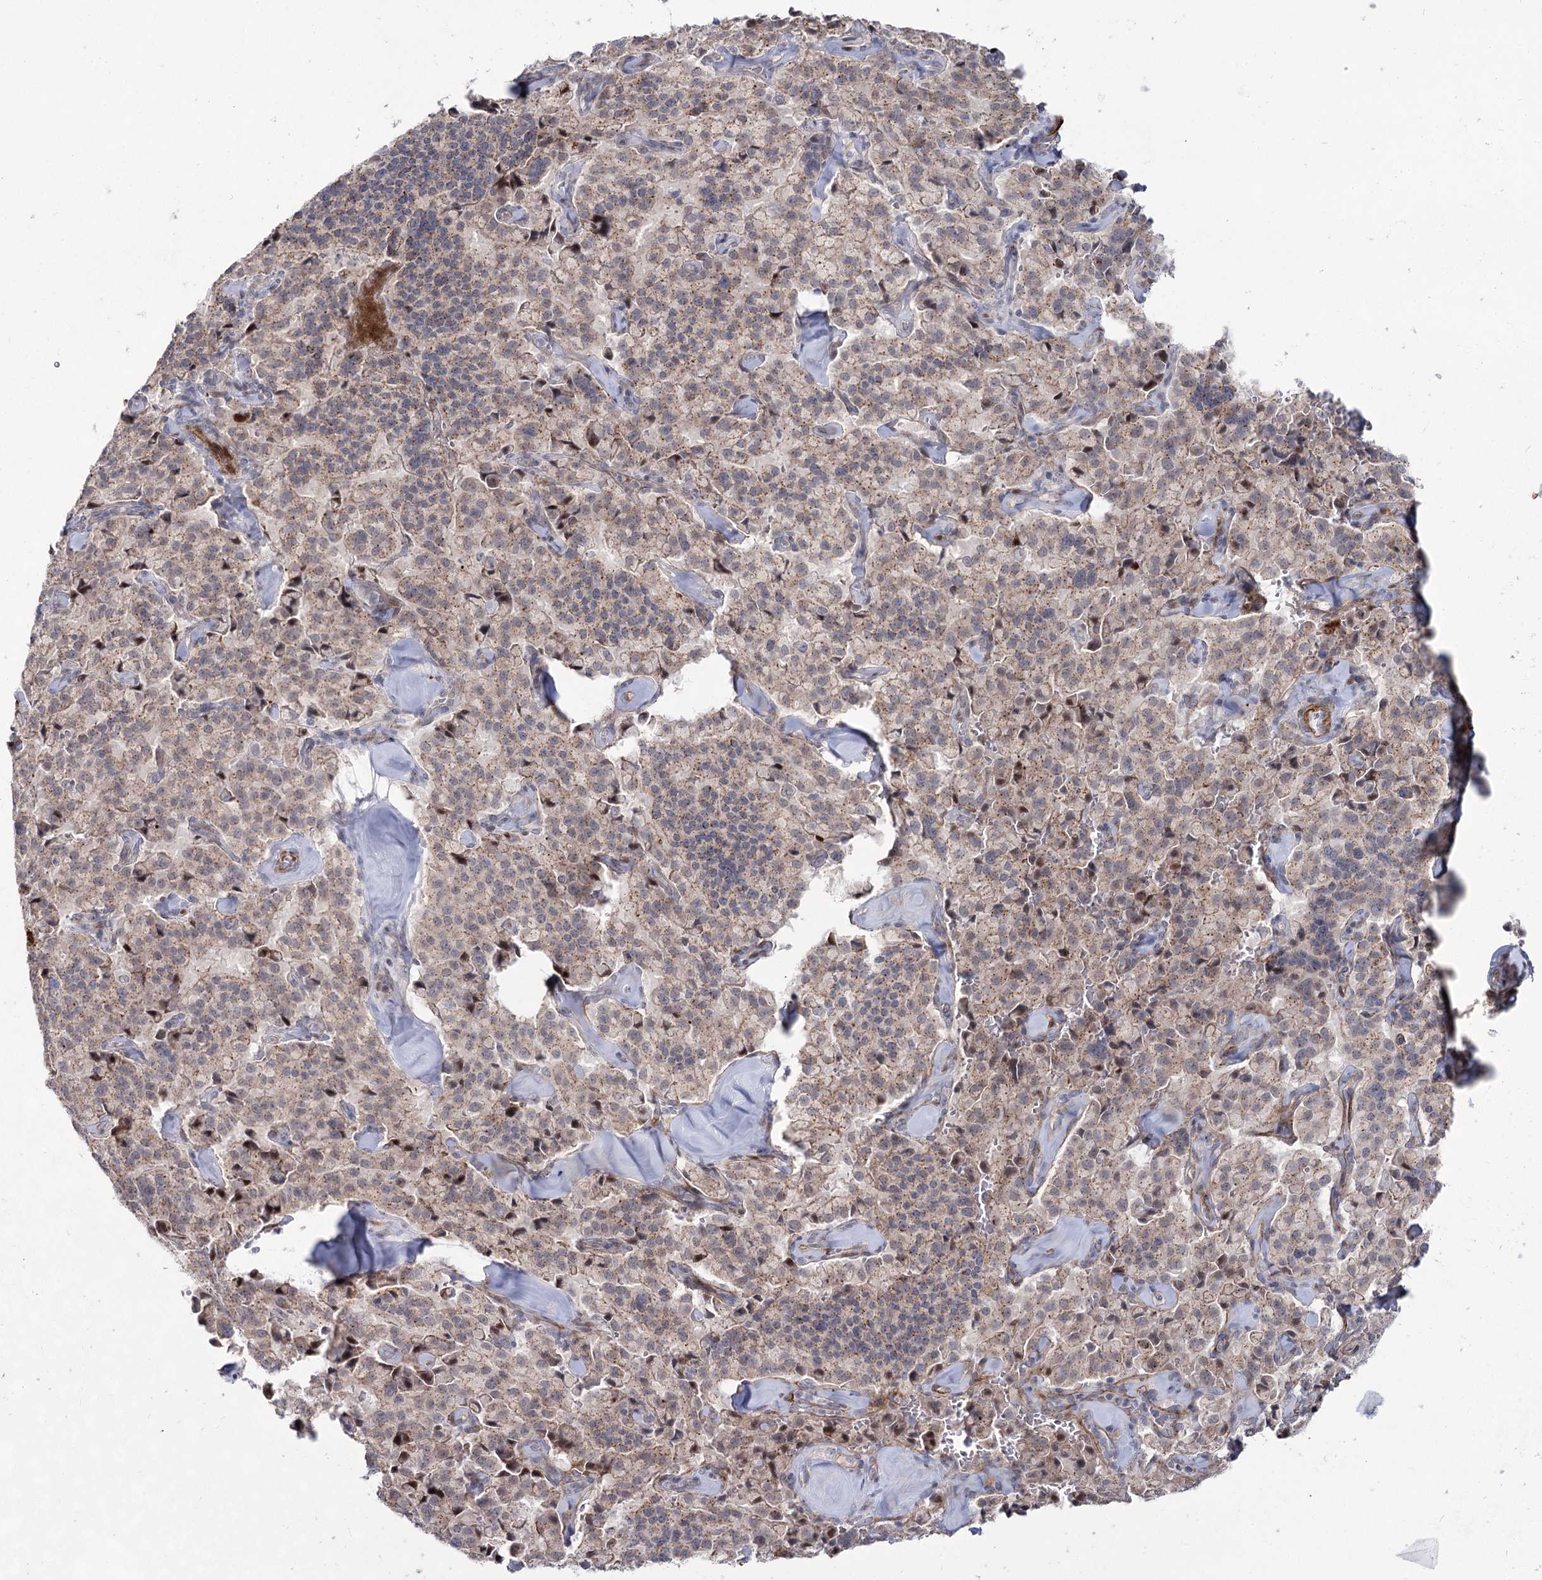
{"staining": {"intensity": "weak", "quantity": "25%-75%", "location": "cytoplasmic/membranous"}, "tissue": "pancreatic cancer", "cell_type": "Tumor cells", "image_type": "cancer", "snomed": [{"axis": "morphology", "description": "Adenocarcinoma, NOS"}, {"axis": "topography", "description": "Pancreas"}], "caption": "Protein staining by immunohistochemistry (IHC) demonstrates weak cytoplasmic/membranous expression in about 25%-75% of tumor cells in pancreatic adenocarcinoma.", "gene": "ATL2", "patient": {"sex": "male", "age": 65}}